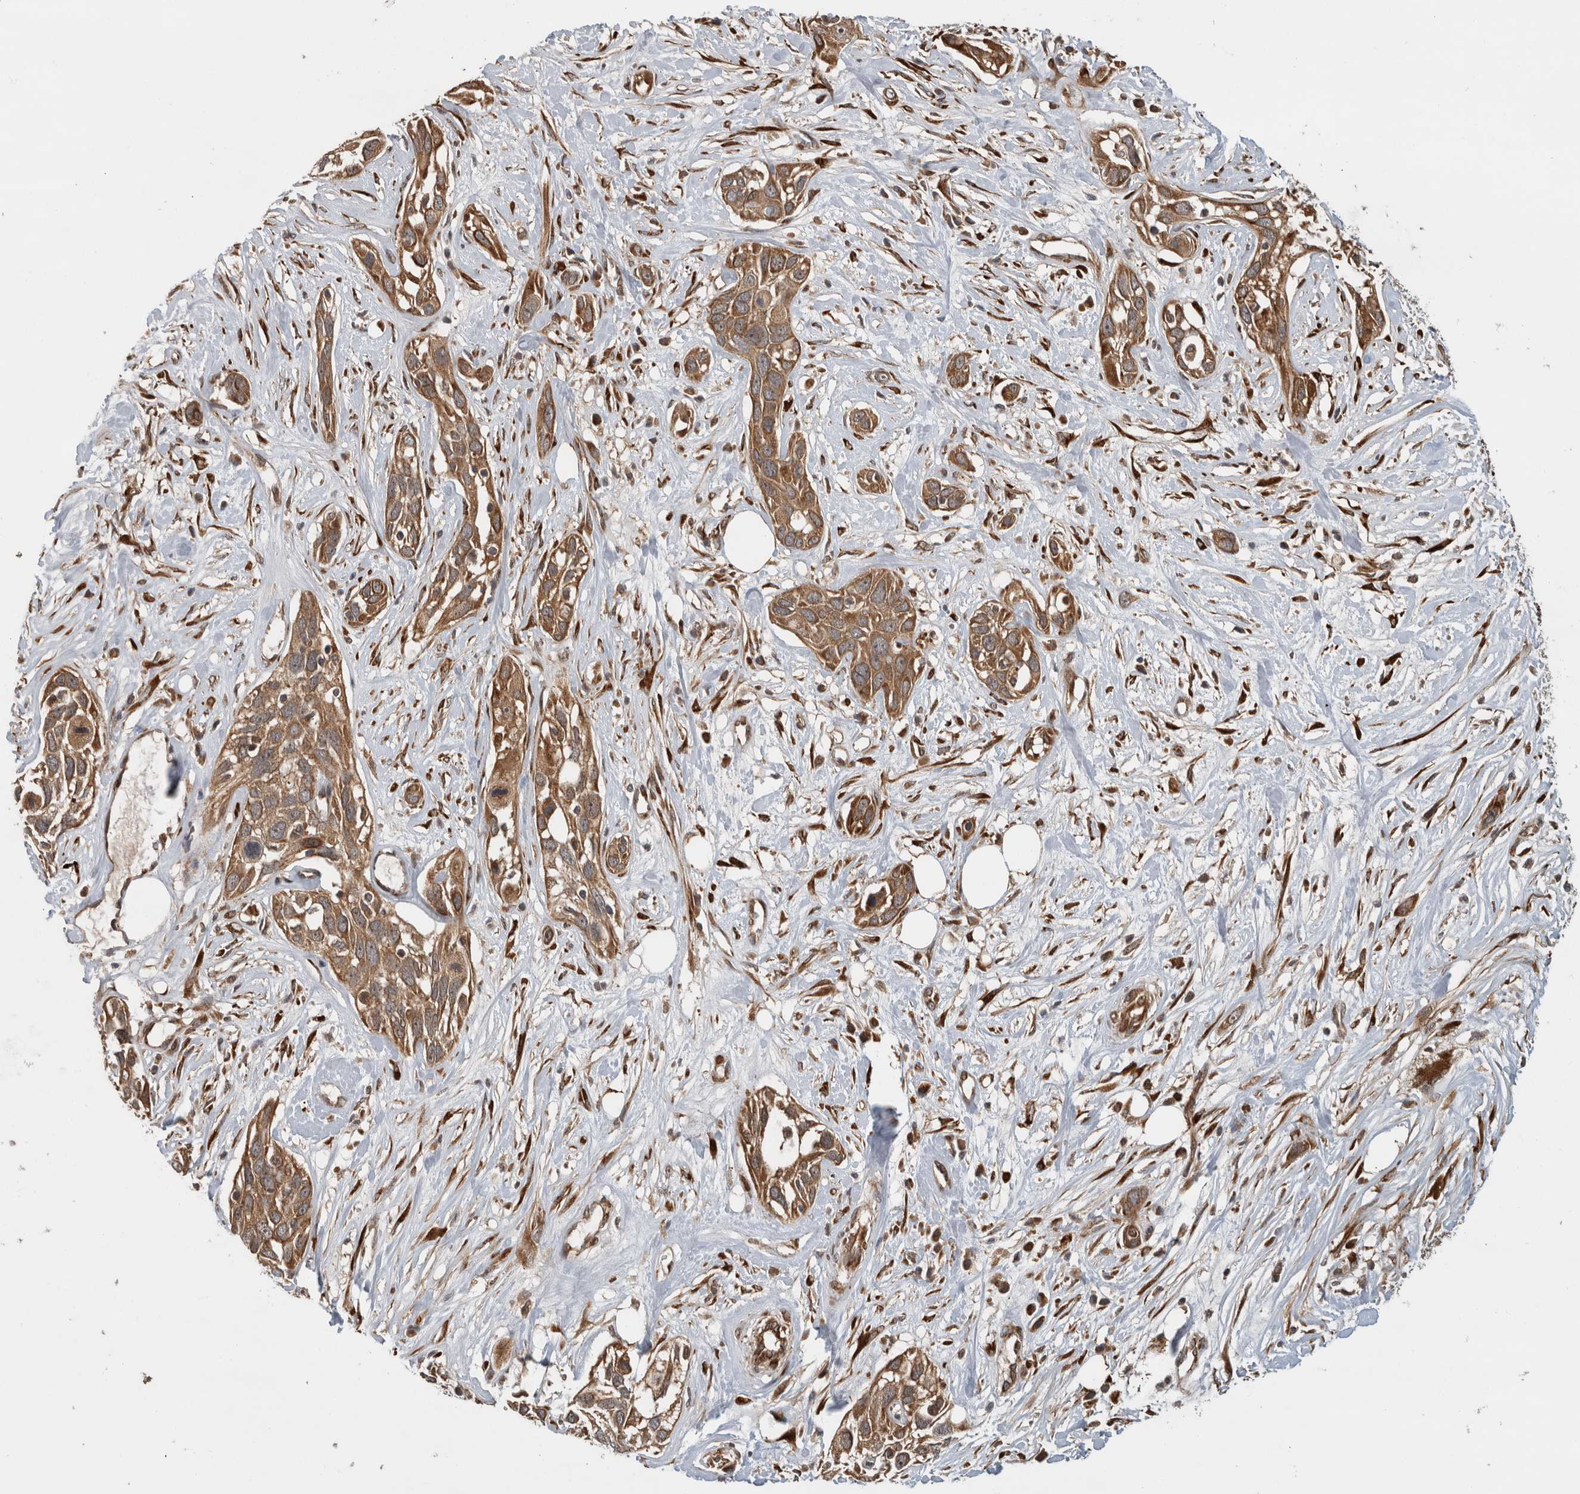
{"staining": {"intensity": "moderate", "quantity": ">75%", "location": "cytoplasmic/membranous"}, "tissue": "pancreatic cancer", "cell_type": "Tumor cells", "image_type": "cancer", "snomed": [{"axis": "morphology", "description": "Adenocarcinoma, NOS"}, {"axis": "topography", "description": "Pancreas"}], "caption": "Protein positivity by immunohistochemistry (IHC) demonstrates moderate cytoplasmic/membranous positivity in approximately >75% of tumor cells in pancreatic cancer (adenocarcinoma). The staining is performed using DAB brown chromogen to label protein expression. The nuclei are counter-stained blue using hematoxylin.", "gene": "TUBD1", "patient": {"sex": "female", "age": 60}}